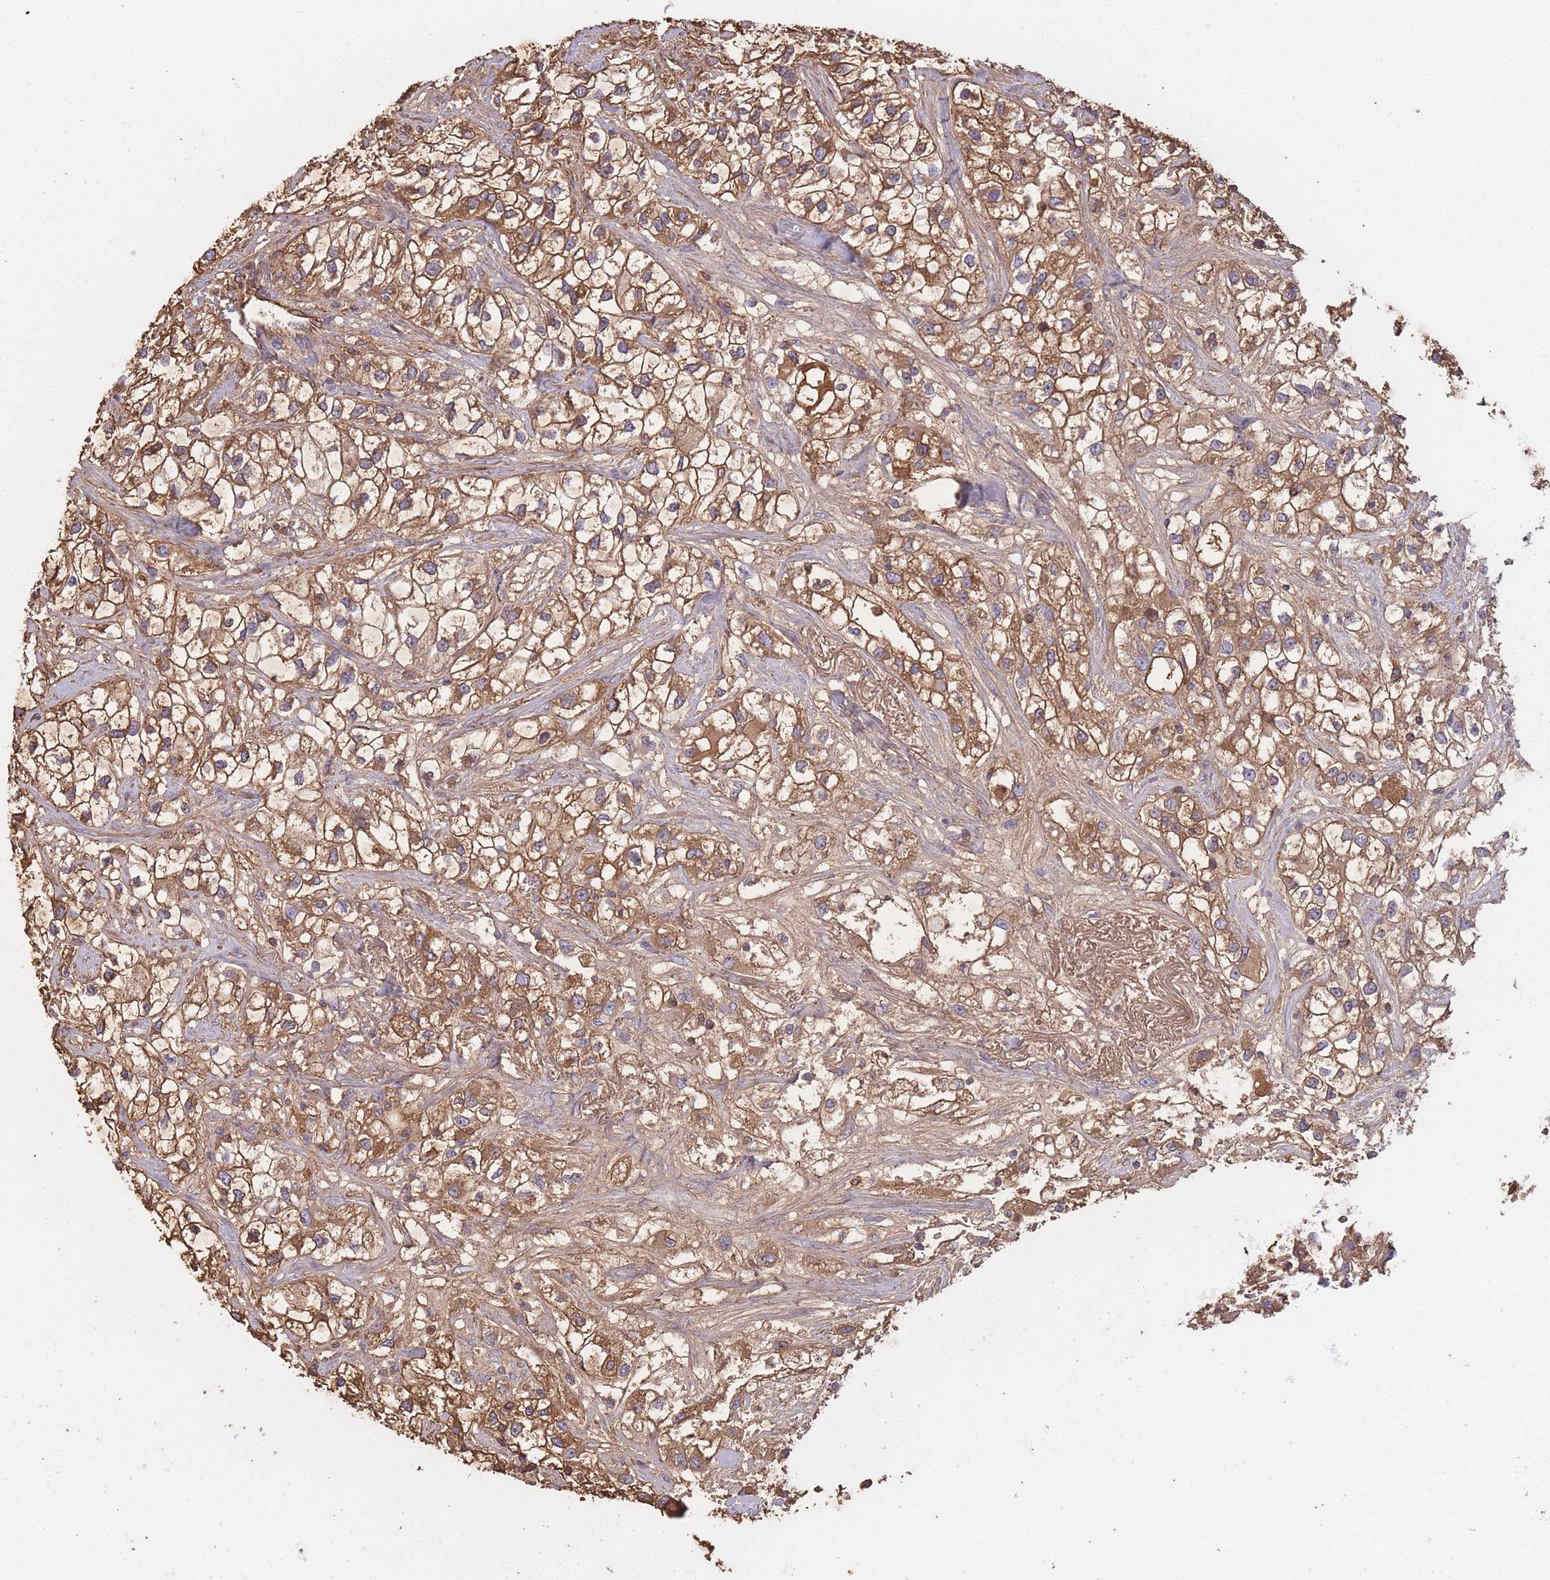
{"staining": {"intensity": "moderate", "quantity": ">75%", "location": "cytoplasmic/membranous"}, "tissue": "renal cancer", "cell_type": "Tumor cells", "image_type": "cancer", "snomed": [{"axis": "morphology", "description": "Adenocarcinoma, NOS"}, {"axis": "topography", "description": "Kidney"}], "caption": "IHC photomicrograph of neoplastic tissue: renal cancer stained using IHC reveals medium levels of moderate protein expression localized specifically in the cytoplasmic/membranous of tumor cells, appearing as a cytoplasmic/membranous brown color.", "gene": "KAT2A", "patient": {"sex": "male", "age": 59}}